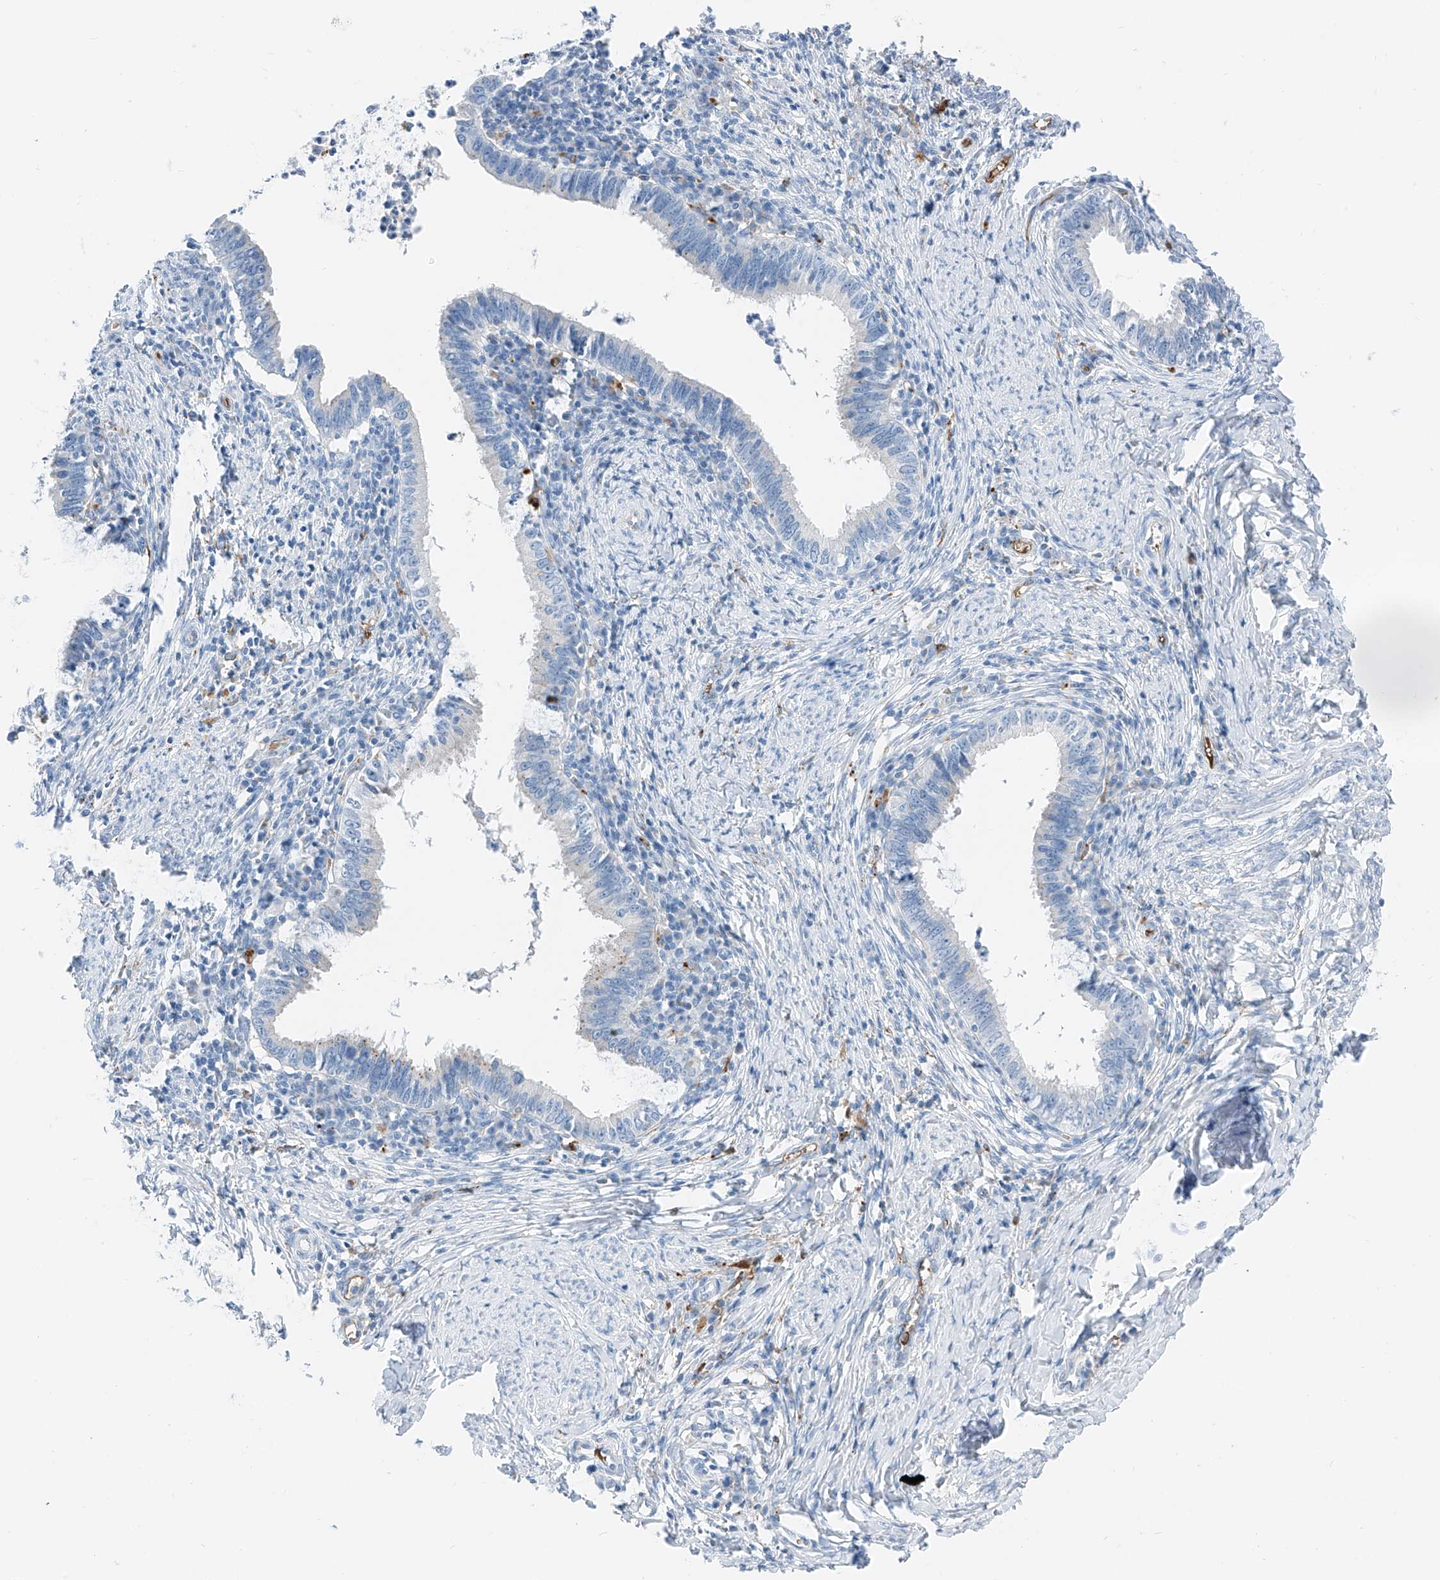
{"staining": {"intensity": "negative", "quantity": "none", "location": "none"}, "tissue": "cervical cancer", "cell_type": "Tumor cells", "image_type": "cancer", "snomed": [{"axis": "morphology", "description": "Adenocarcinoma, NOS"}, {"axis": "topography", "description": "Cervix"}], "caption": "Histopathology image shows no significant protein staining in tumor cells of cervical cancer.", "gene": "PRSS23", "patient": {"sex": "female", "age": 36}}